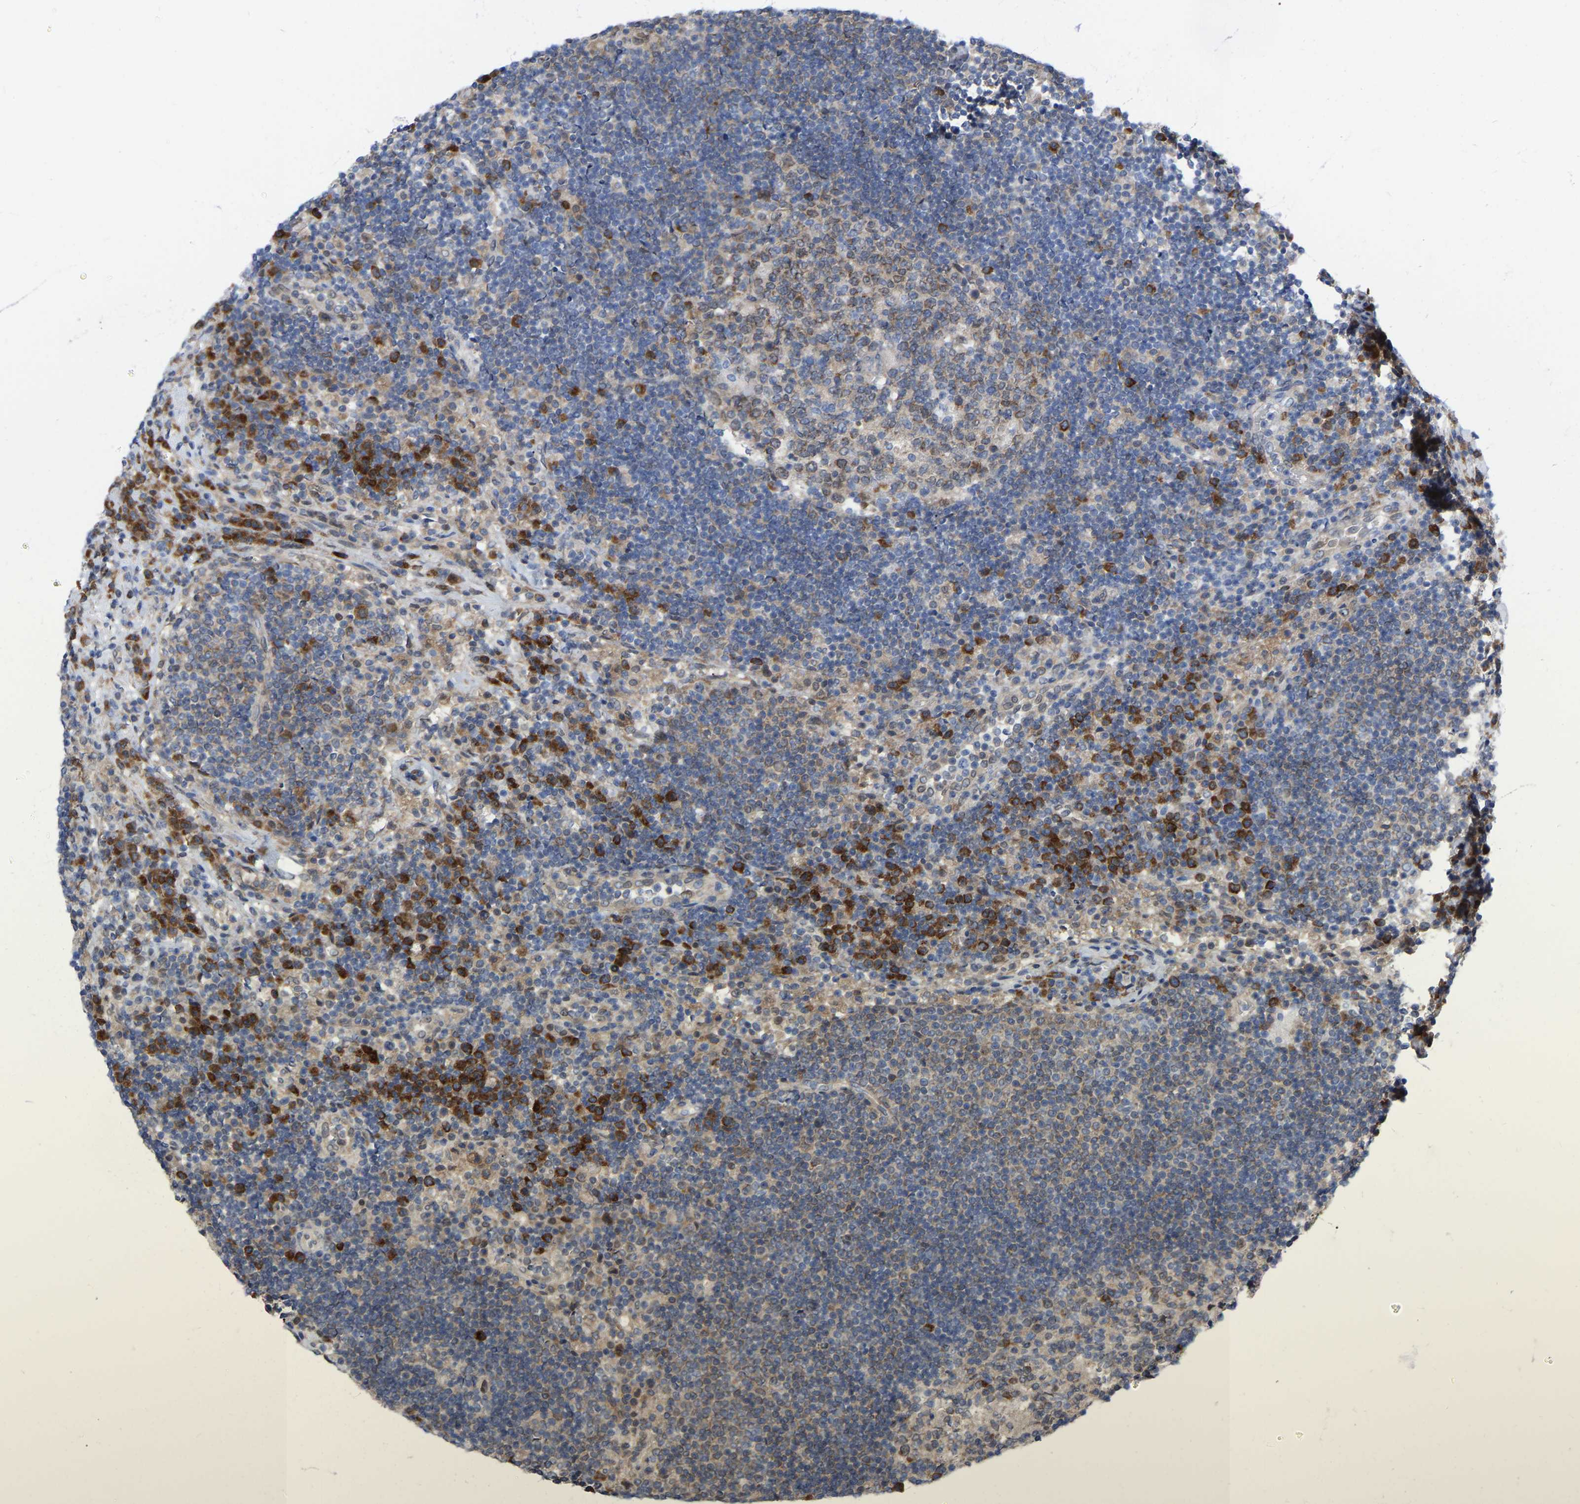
{"staining": {"intensity": "moderate", "quantity": "25%-75%", "location": "cytoplasmic/membranous"}, "tissue": "lymph node", "cell_type": "Germinal center cells", "image_type": "normal", "snomed": [{"axis": "morphology", "description": "Normal tissue, NOS"}, {"axis": "topography", "description": "Lymph node"}], "caption": "An image showing moderate cytoplasmic/membranous staining in about 25%-75% of germinal center cells in benign lymph node, as visualized by brown immunohistochemical staining.", "gene": "UBE4B", "patient": {"sex": "female", "age": 53}}